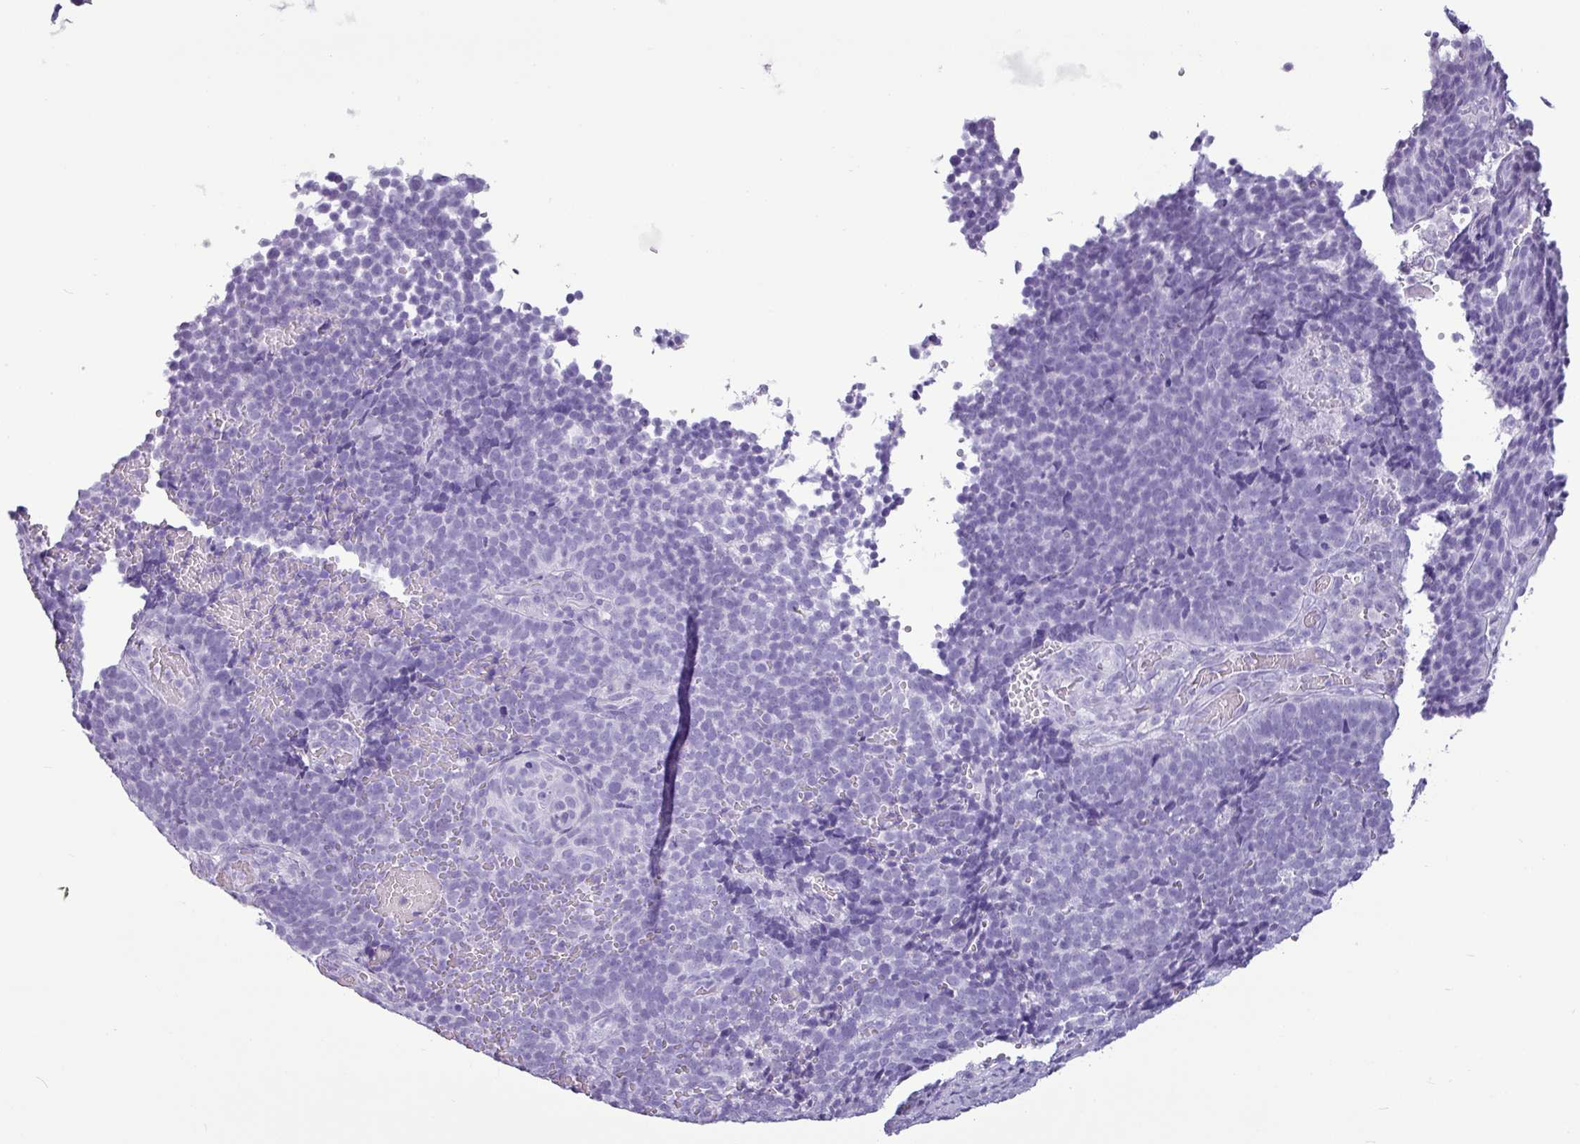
{"staining": {"intensity": "negative", "quantity": "none", "location": "none"}, "tissue": "cervical cancer", "cell_type": "Tumor cells", "image_type": "cancer", "snomed": [{"axis": "morphology", "description": "Normal tissue, NOS"}, {"axis": "morphology", "description": "Squamous cell carcinoma, NOS"}, {"axis": "topography", "description": "Cervix"}], "caption": "Cervical cancer stained for a protein using IHC exhibits no staining tumor cells.", "gene": "AMY1B", "patient": {"sex": "female", "age": 39}}